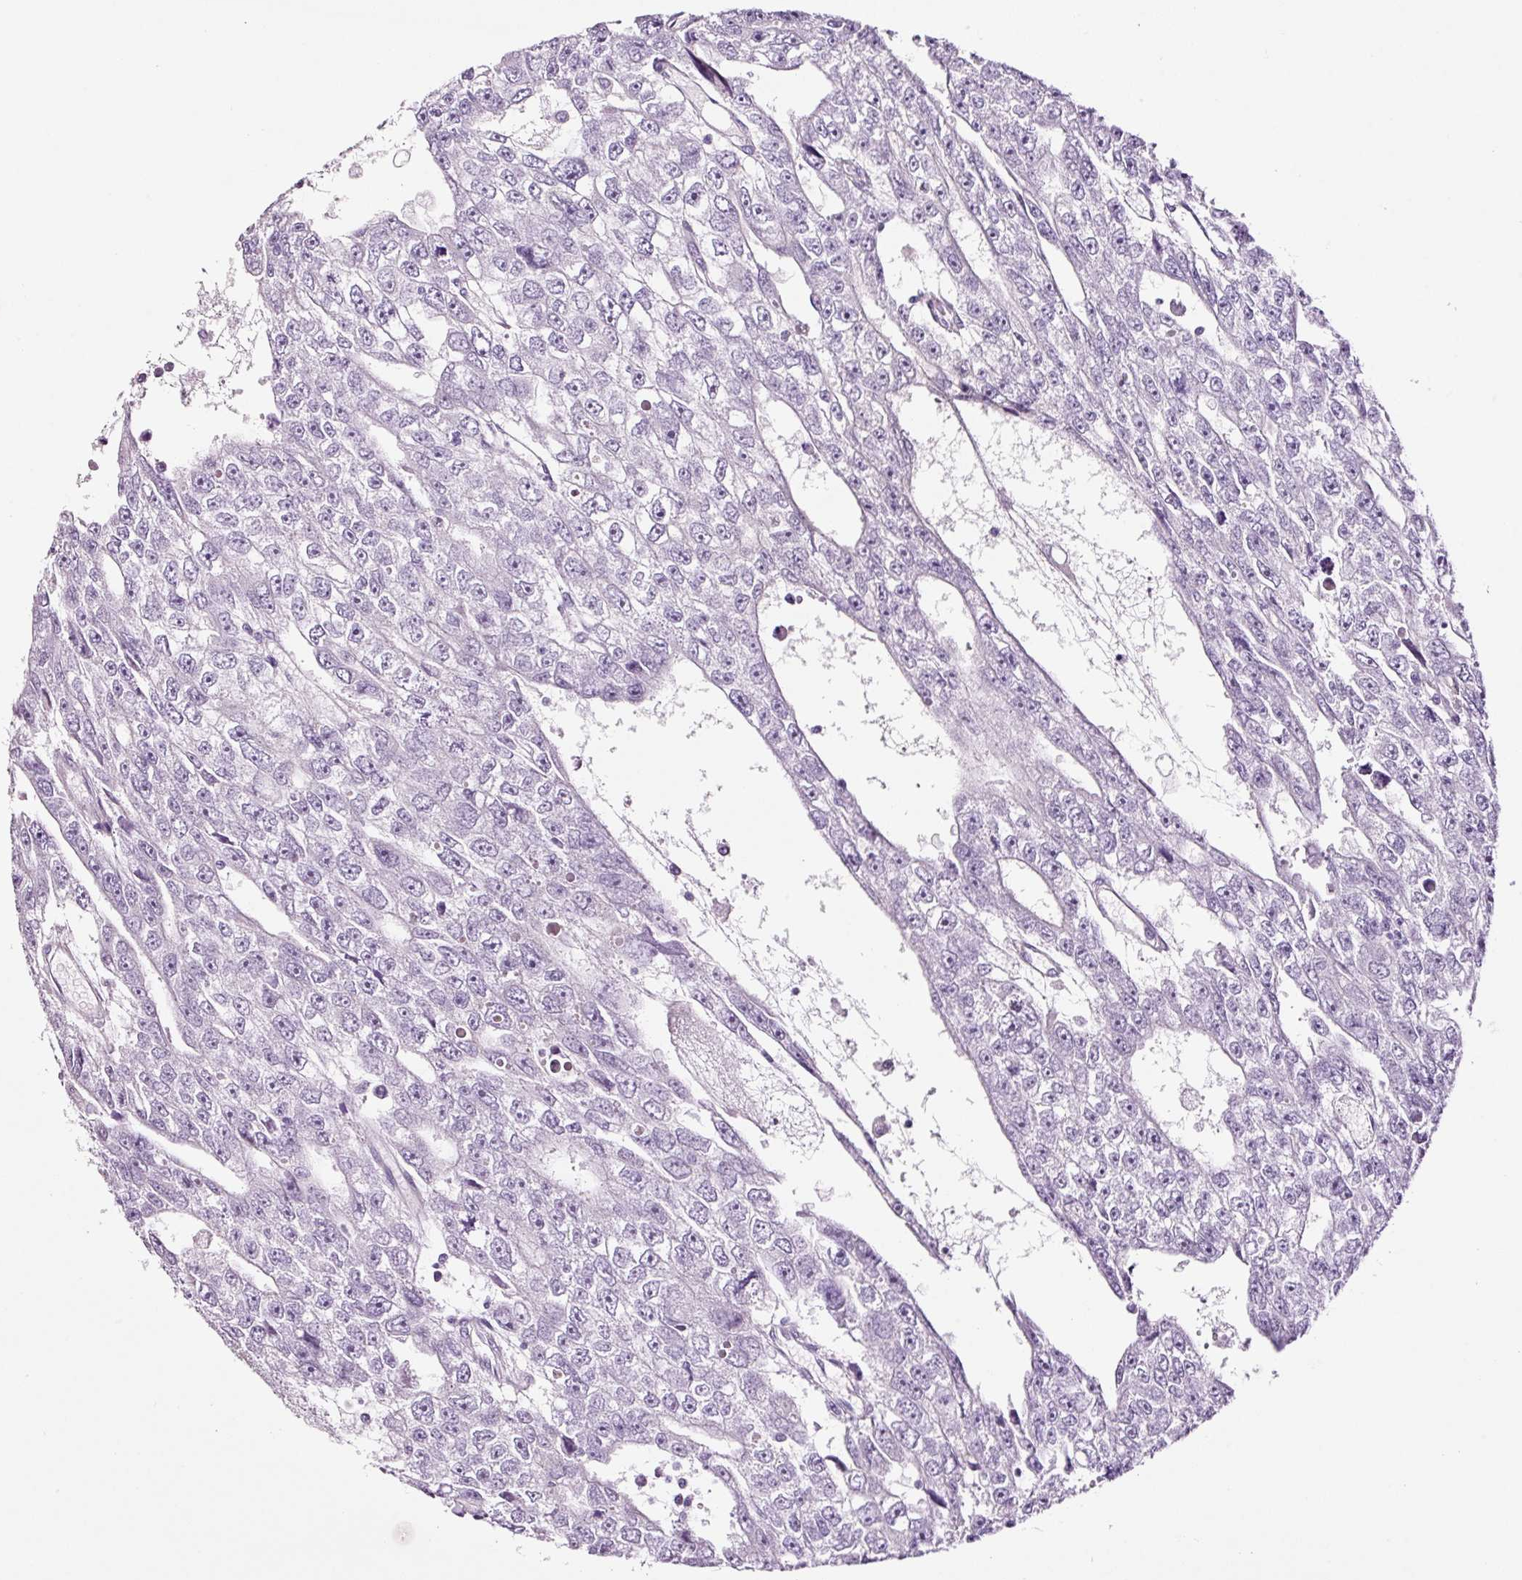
{"staining": {"intensity": "negative", "quantity": "none", "location": "none"}, "tissue": "testis cancer", "cell_type": "Tumor cells", "image_type": "cancer", "snomed": [{"axis": "morphology", "description": "Carcinoma, Embryonal, NOS"}, {"axis": "topography", "description": "Testis"}], "caption": "Immunohistochemistry (IHC) image of neoplastic tissue: human testis embryonal carcinoma stained with DAB shows no significant protein staining in tumor cells. Nuclei are stained in blue.", "gene": "RTF2", "patient": {"sex": "male", "age": 20}}